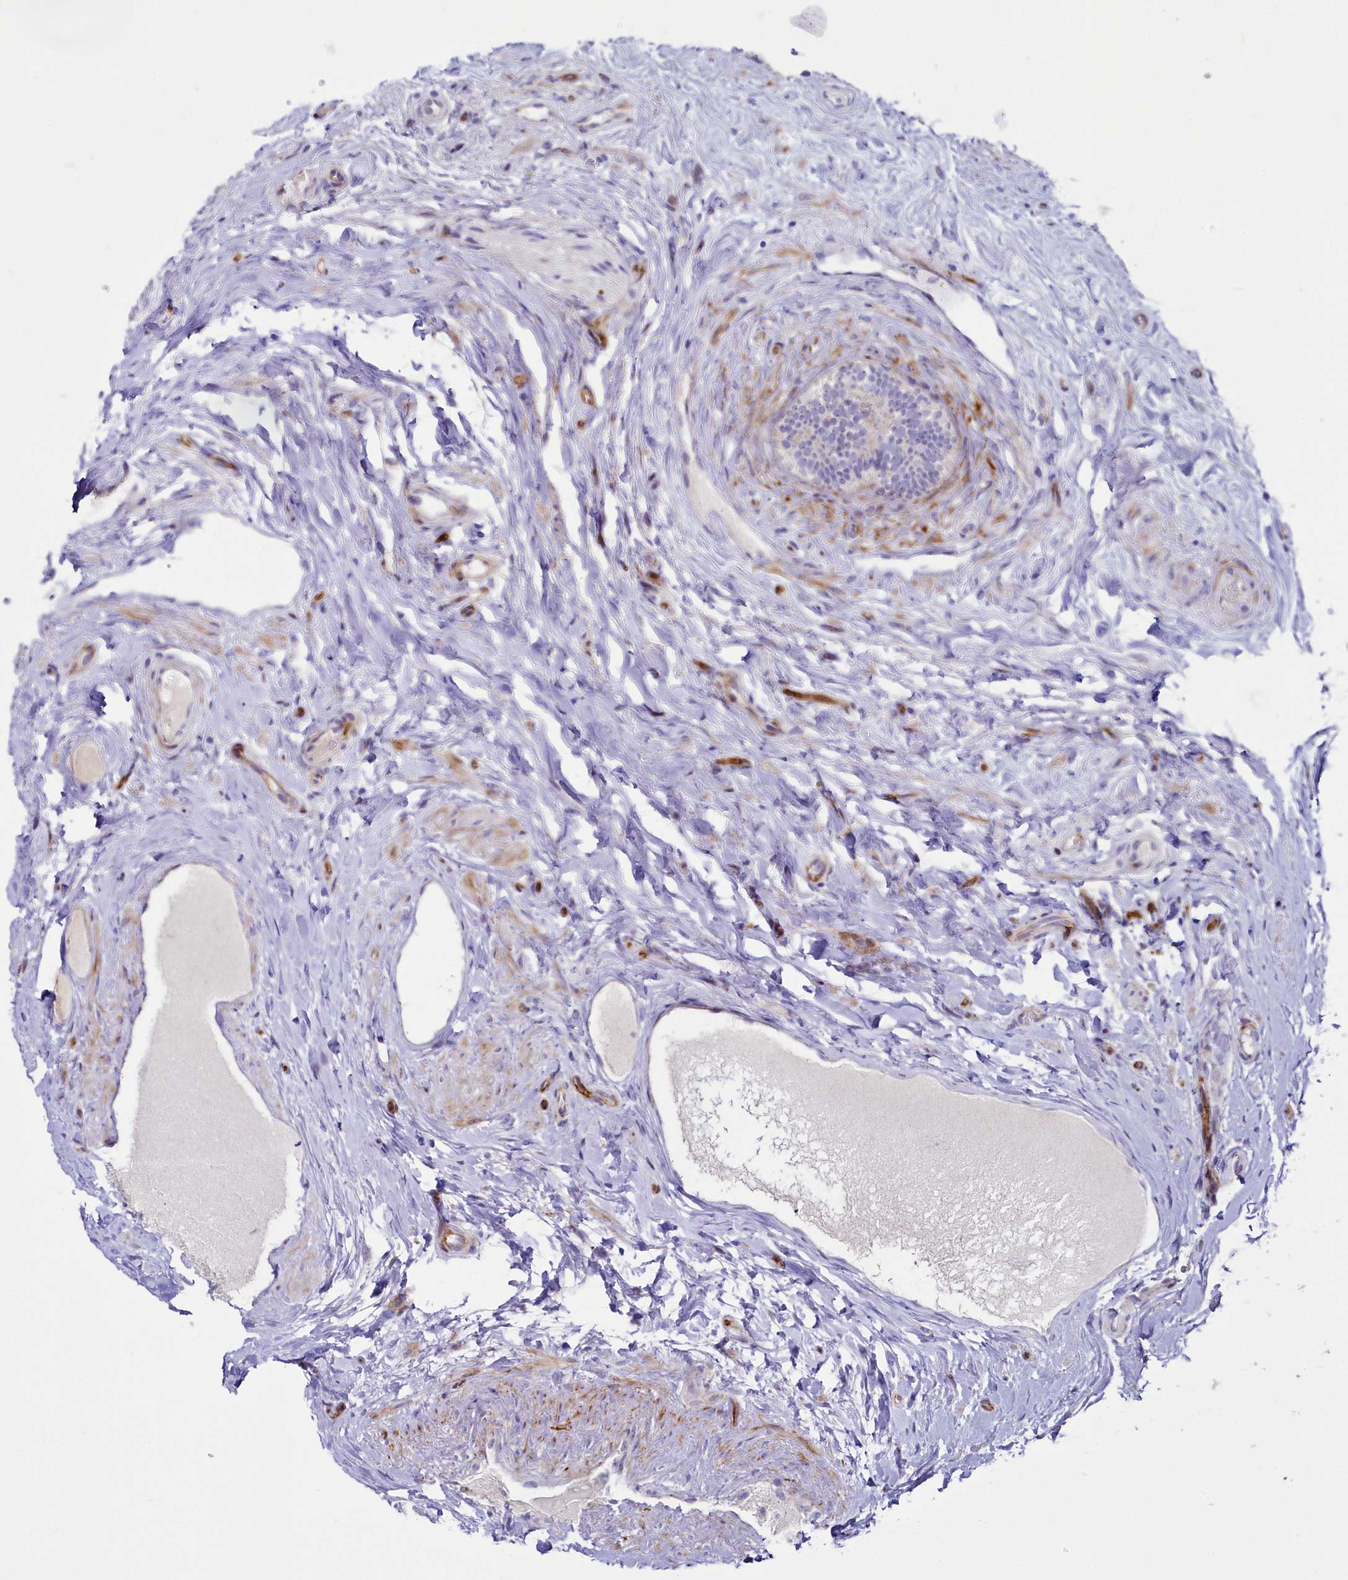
{"staining": {"intensity": "negative", "quantity": "none", "location": "none"}, "tissue": "epididymis", "cell_type": "Glandular cells", "image_type": "normal", "snomed": [{"axis": "morphology", "description": "Normal tissue, NOS"}, {"axis": "topography", "description": "Epididymis"}], "caption": "The histopathology image shows no significant positivity in glandular cells of epididymis.", "gene": "SH3TC2", "patient": {"sex": "male", "age": 84}}